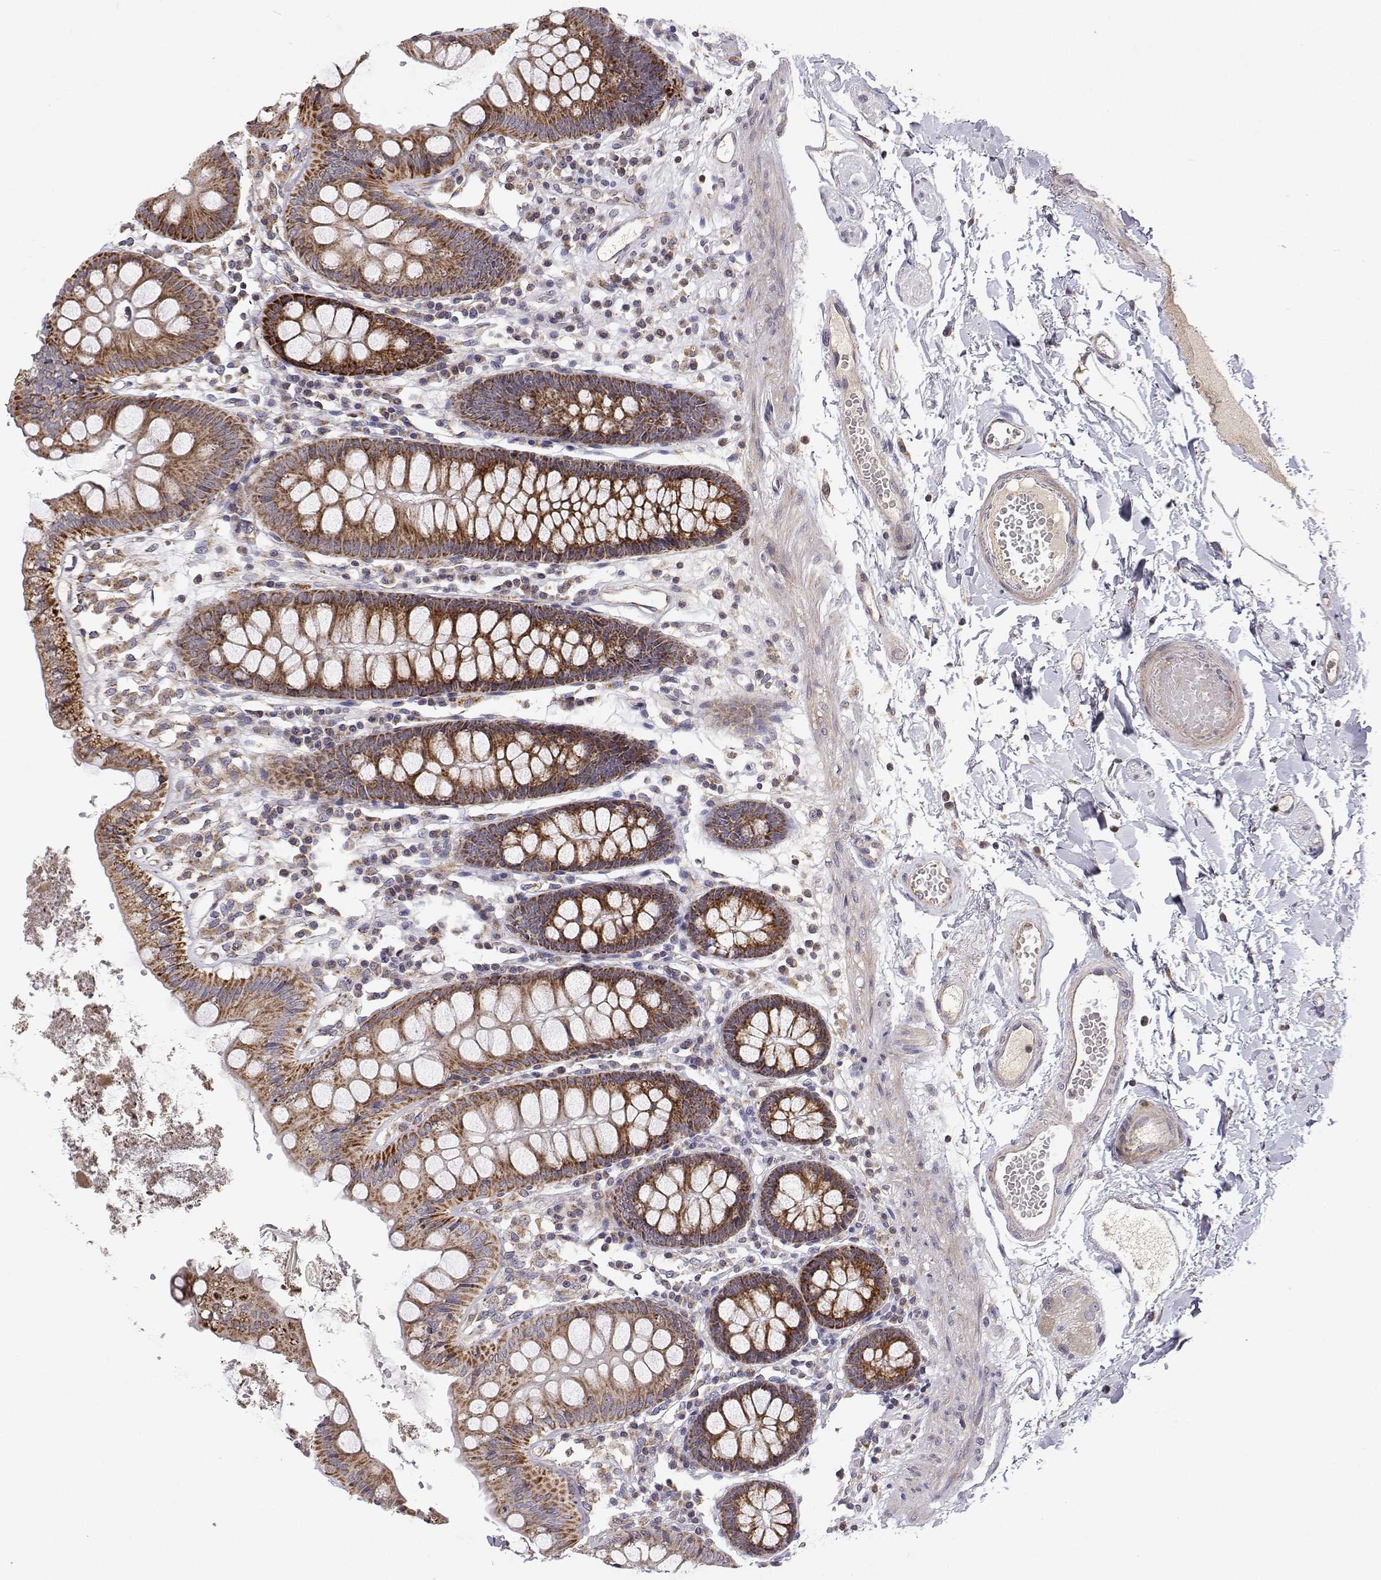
{"staining": {"intensity": "weak", "quantity": "25%-75%", "location": "cytoplasmic/membranous"}, "tissue": "colon", "cell_type": "Endothelial cells", "image_type": "normal", "snomed": [{"axis": "morphology", "description": "Normal tissue, NOS"}, {"axis": "topography", "description": "Colon"}], "caption": "This photomicrograph reveals immunohistochemistry staining of unremarkable colon, with low weak cytoplasmic/membranous positivity in about 25%-75% of endothelial cells.", "gene": "MRPL3", "patient": {"sex": "male", "age": 84}}